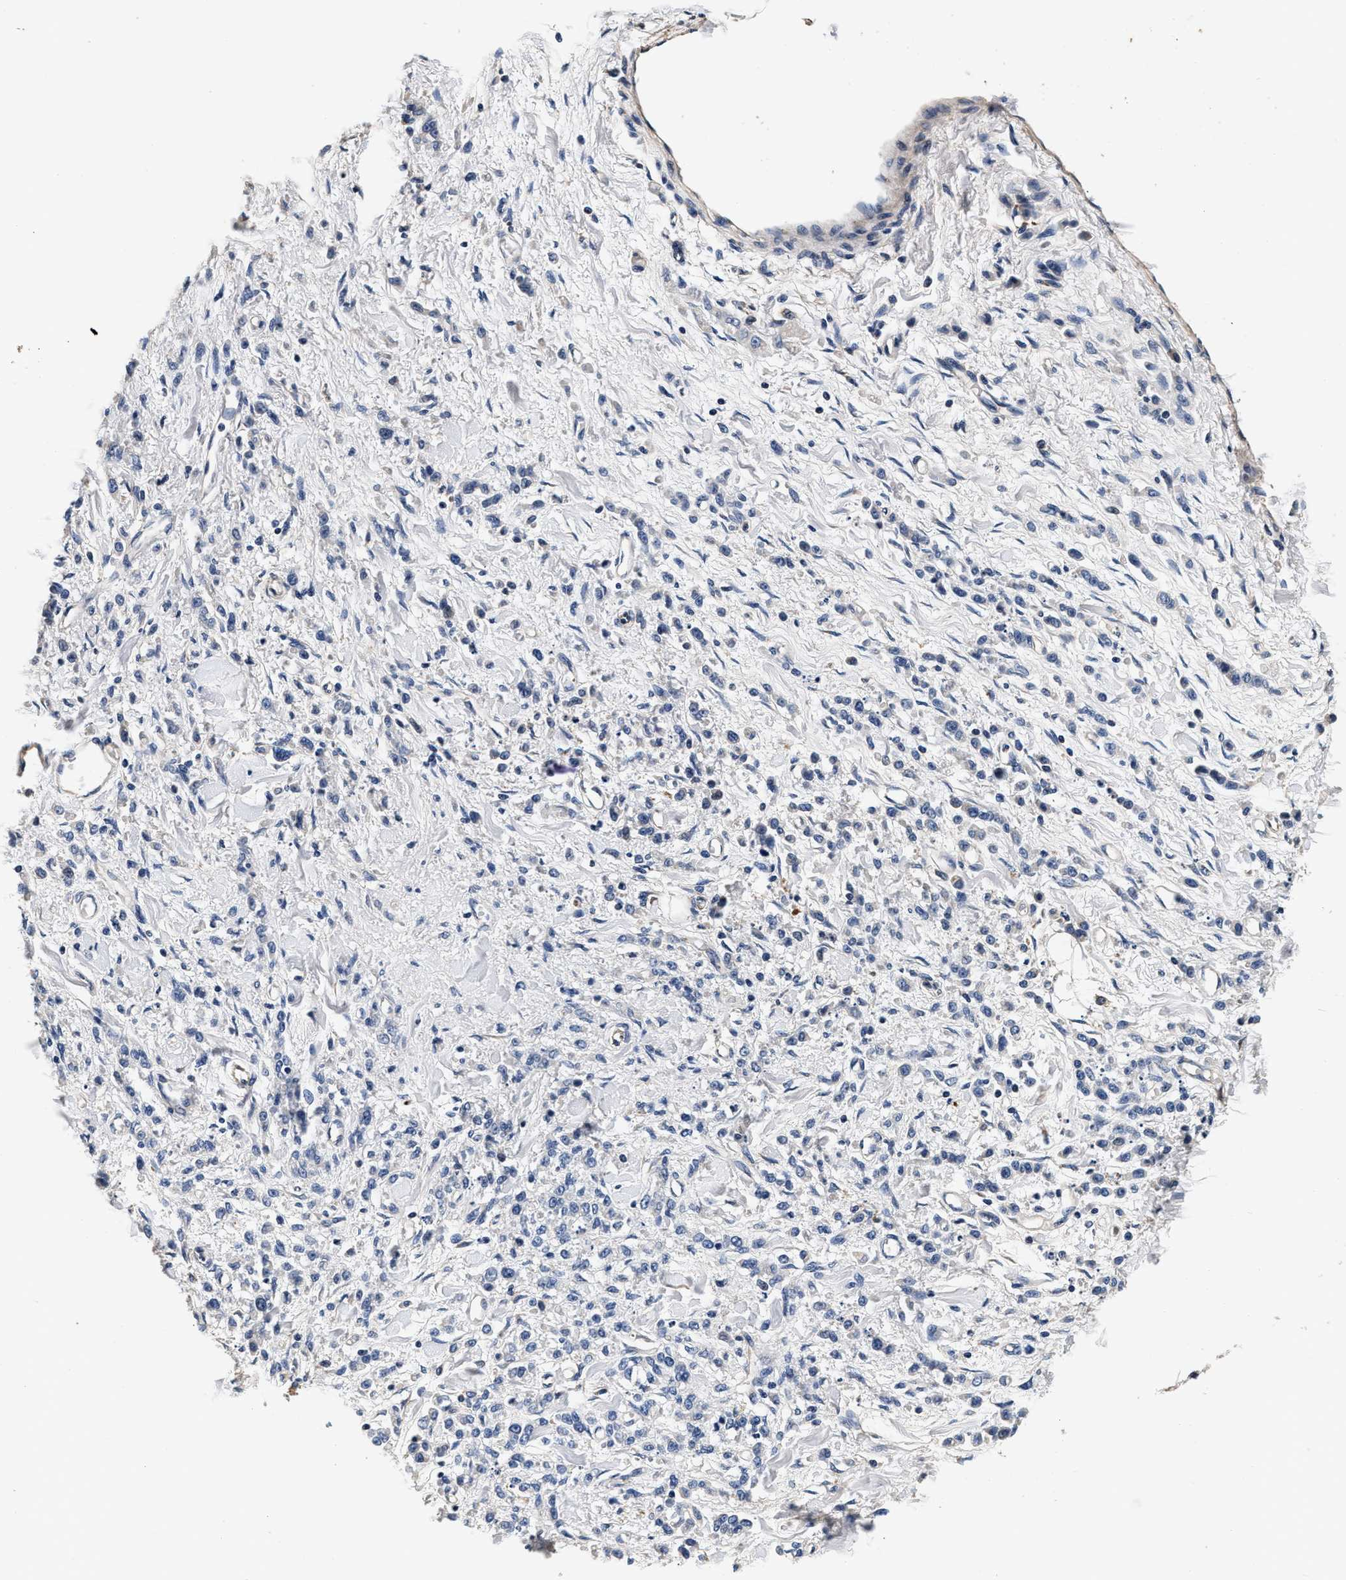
{"staining": {"intensity": "negative", "quantity": "none", "location": "none"}, "tissue": "stomach cancer", "cell_type": "Tumor cells", "image_type": "cancer", "snomed": [{"axis": "morphology", "description": "Normal tissue, NOS"}, {"axis": "morphology", "description": "Adenocarcinoma, NOS"}, {"axis": "topography", "description": "Stomach"}], "caption": "Tumor cells are negative for protein expression in human adenocarcinoma (stomach).", "gene": "ABCG8", "patient": {"sex": "male", "age": 82}}